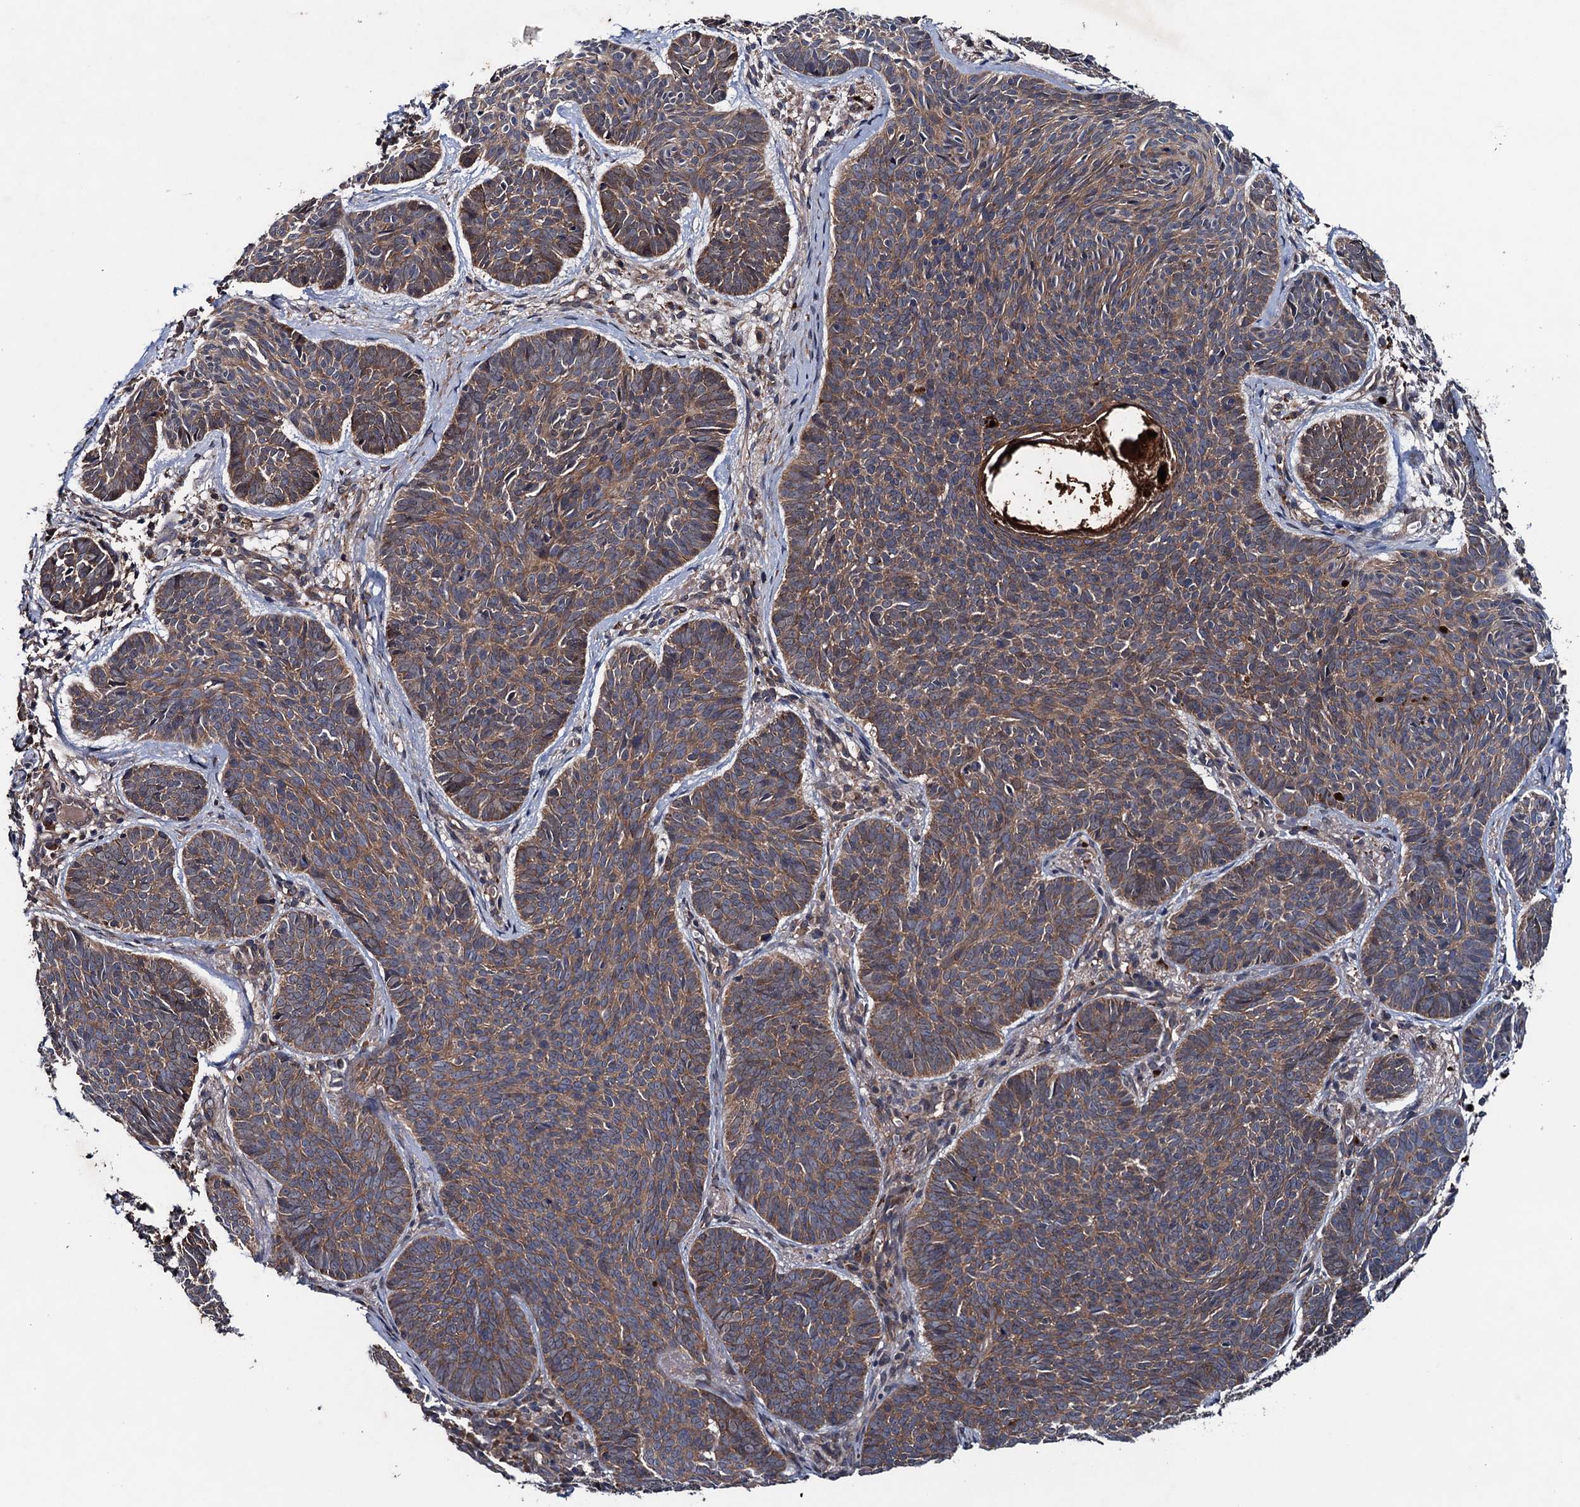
{"staining": {"intensity": "moderate", "quantity": ">75%", "location": "cytoplasmic/membranous"}, "tissue": "skin cancer", "cell_type": "Tumor cells", "image_type": "cancer", "snomed": [{"axis": "morphology", "description": "Basal cell carcinoma"}, {"axis": "topography", "description": "Skin"}], "caption": "Moderate cytoplasmic/membranous expression is present in about >75% of tumor cells in skin basal cell carcinoma. Using DAB (brown) and hematoxylin (blue) stains, captured at high magnification using brightfield microscopy.", "gene": "BLTP3B", "patient": {"sex": "female", "age": 74}}